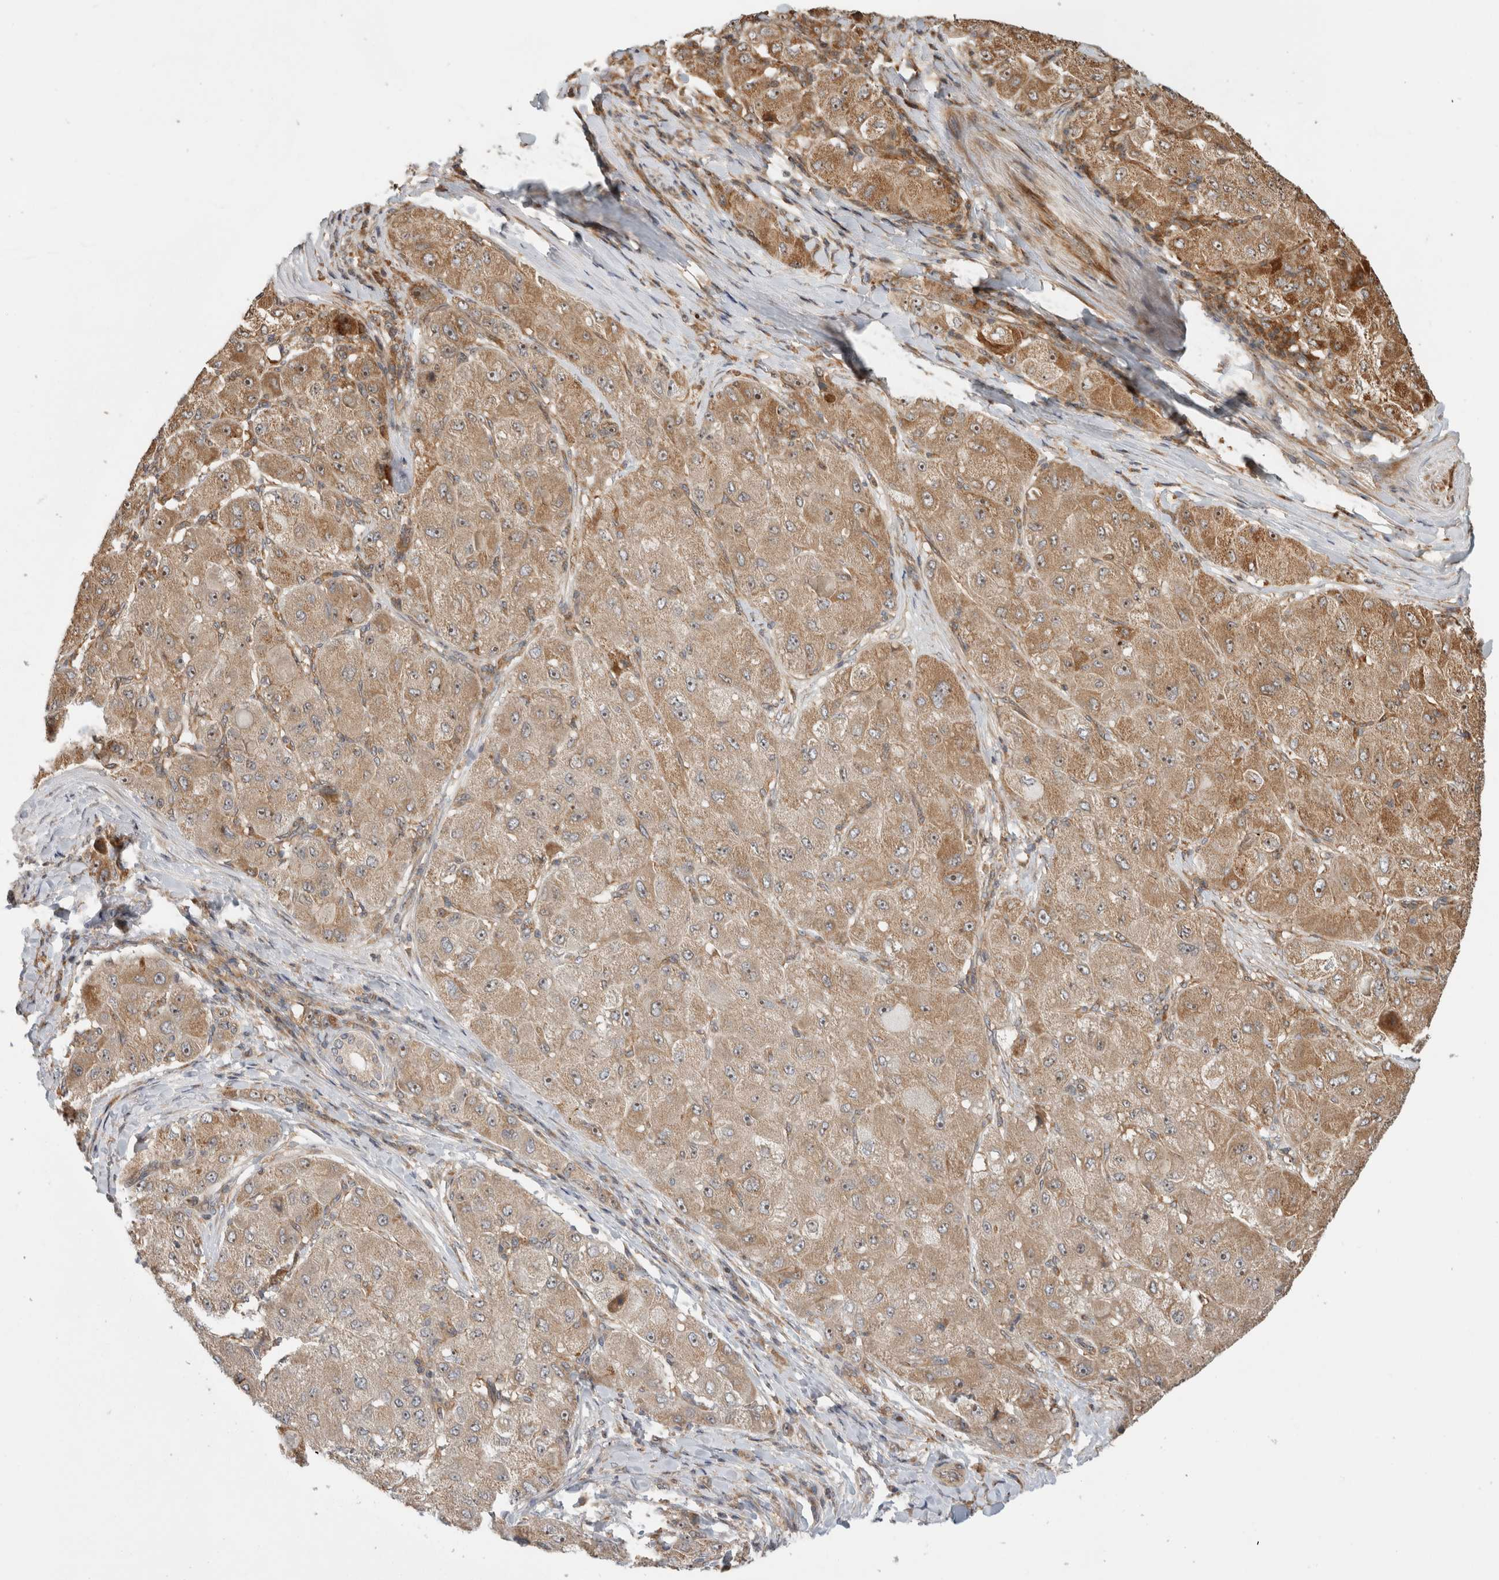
{"staining": {"intensity": "moderate", "quantity": ">75%", "location": "cytoplasmic/membranous,nuclear"}, "tissue": "liver cancer", "cell_type": "Tumor cells", "image_type": "cancer", "snomed": [{"axis": "morphology", "description": "Carcinoma, Hepatocellular, NOS"}, {"axis": "topography", "description": "Liver"}], "caption": "Protein positivity by immunohistochemistry (IHC) demonstrates moderate cytoplasmic/membranous and nuclear staining in about >75% of tumor cells in hepatocellular carcinoma (liver).", "gene": "WASF2", "patient": {"sex": "male", "age": 80}}